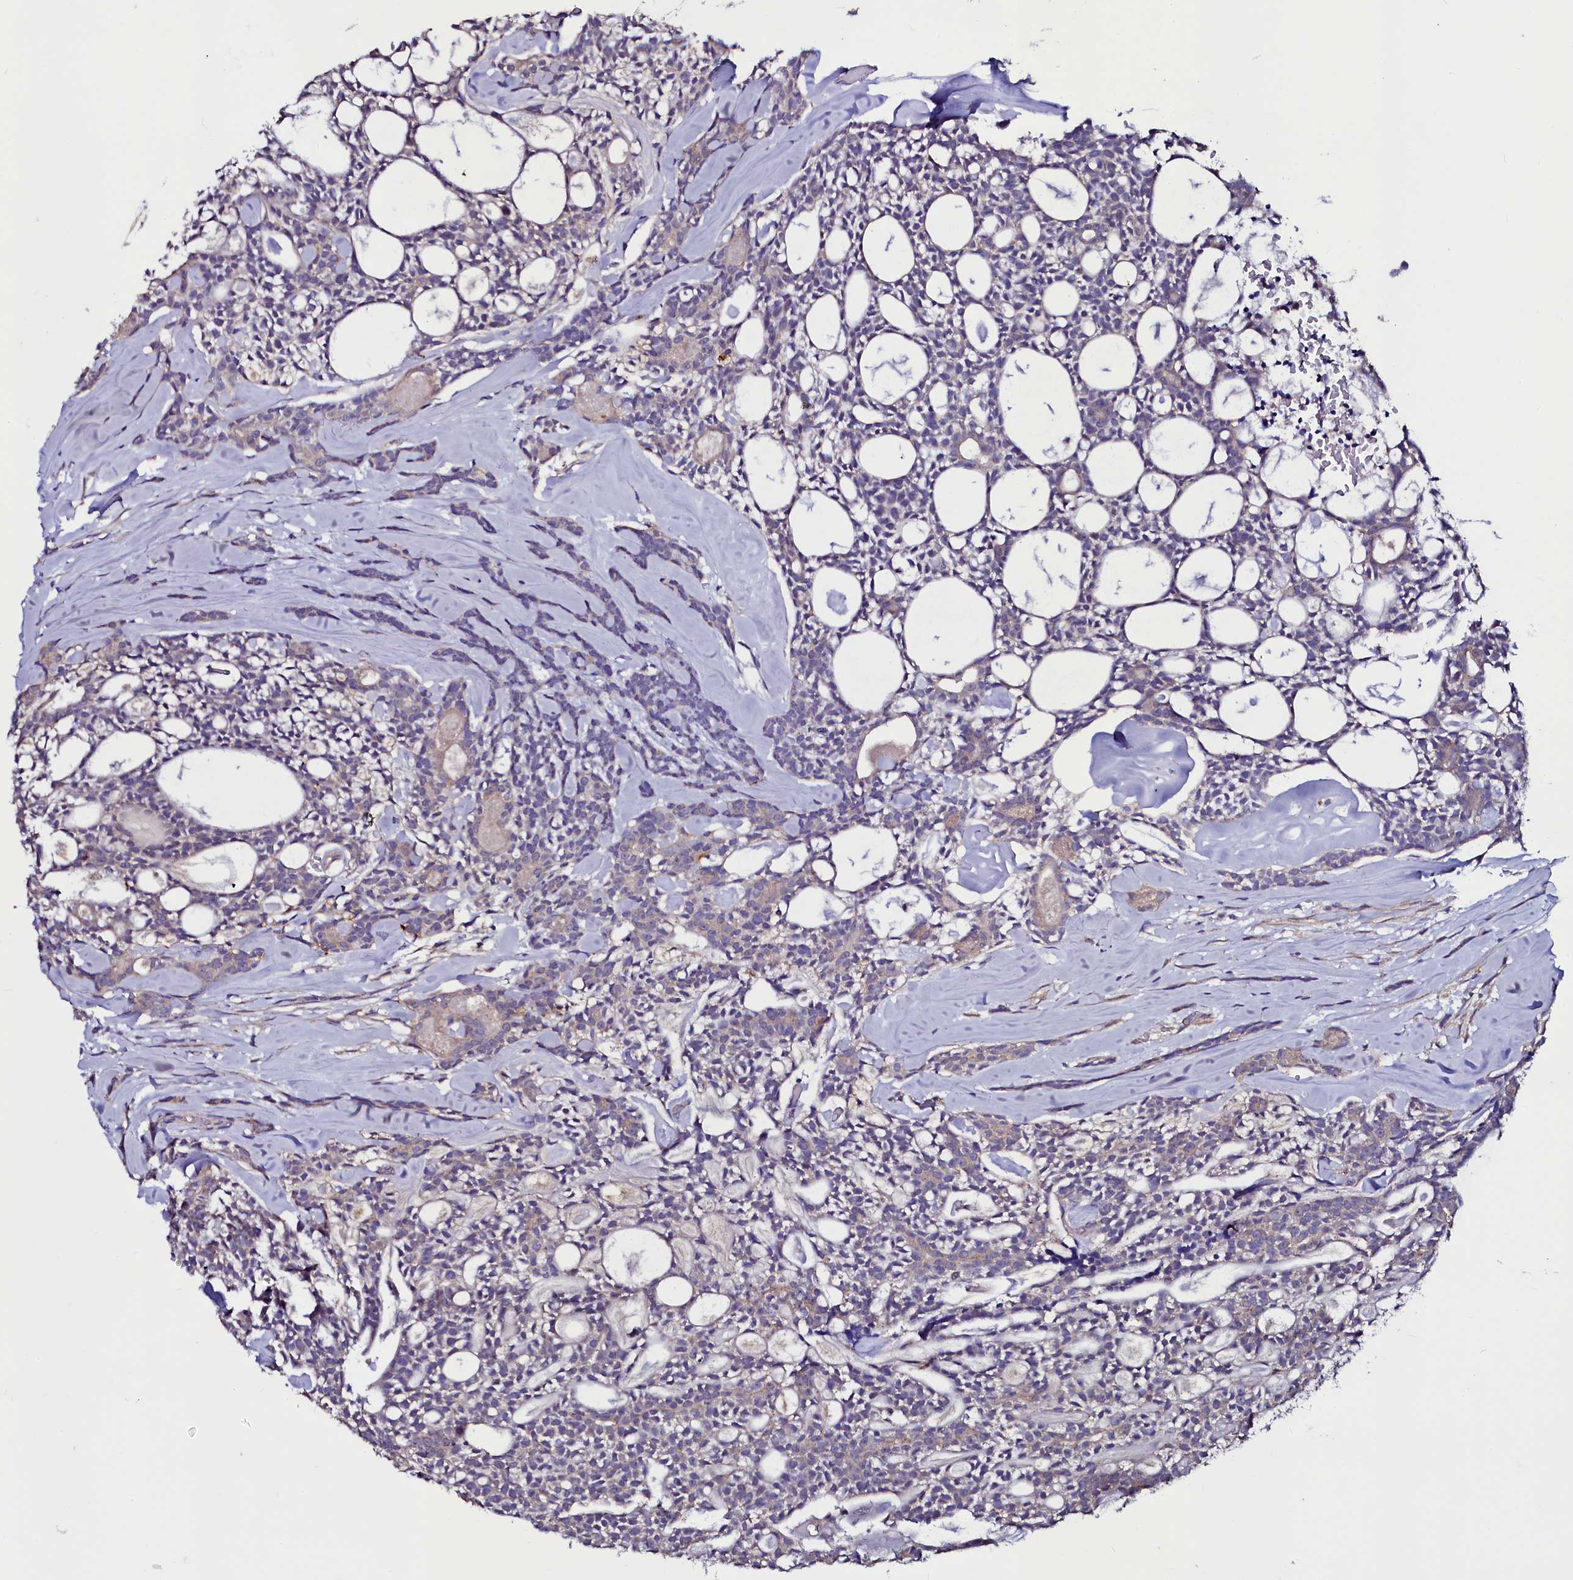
{"staining": {"intensity": "weak", "quantity": "<25%", "location": "cytoplasmic/membranous"}, "tissue": "head and neck cancer", "cell_type": "Tumor cells", "image_type": "cancer", "snomed": [{"axis": "morphology", "description": "Adenocarcinoma, NOS"}, {"axis": "topography", "description": "Salivary gland"}, {"axis": "topography", "description": "Head-Neck"}], "caption": "A high-resolution photomicrograph shows immunohistochemistry (IHC) staining of adenocarcinoma (head and neck), which demonstrates no significant staining in tumor cells. The staining was performed using DAB to visualize the protein expression in brown, while the nuclei were stained in blue with hematoxylin (Magnification: 20x).", "gene": "USPL1", "patient": {"sex": "male", "age": 55}}